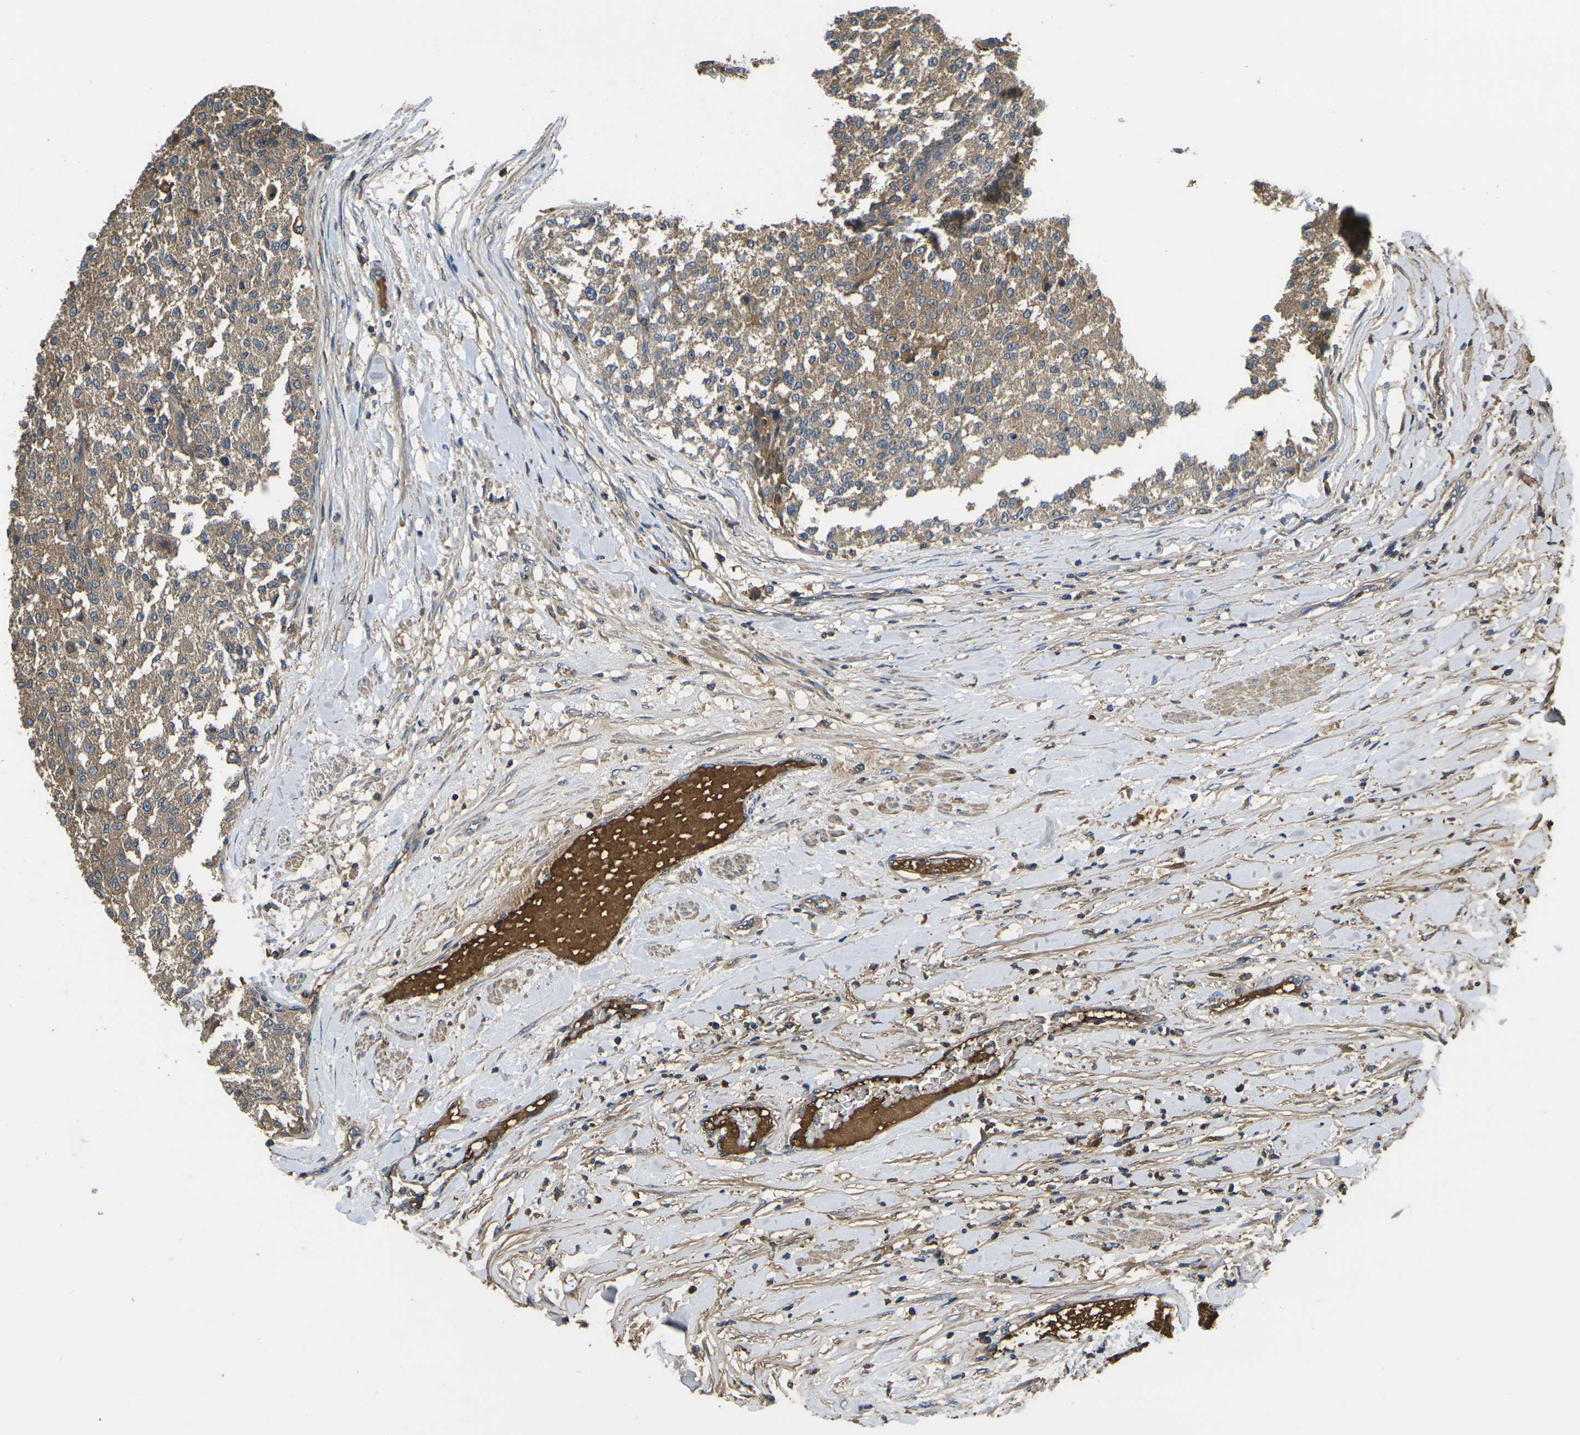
{"staining": {"intensity": "moderate", "quantity": ">75%", "location": "cytoplasmic/membranous"}, "tissue": "testis cancer", "cell_type": "Tumor cells", "image_type": "cancer", "snomed": [{"axis": "morphology", "description": "Seminoma, NOS"}, {"axis": "topography", "description": "Testis"}], "caption": "A brown stain highlights moderate cytoplasmic/membranous positivity of a protein in human seminoma (testis) tumor cells.", "gene": "HSPG2", "patient": {"sex": "male", "age": 59}}